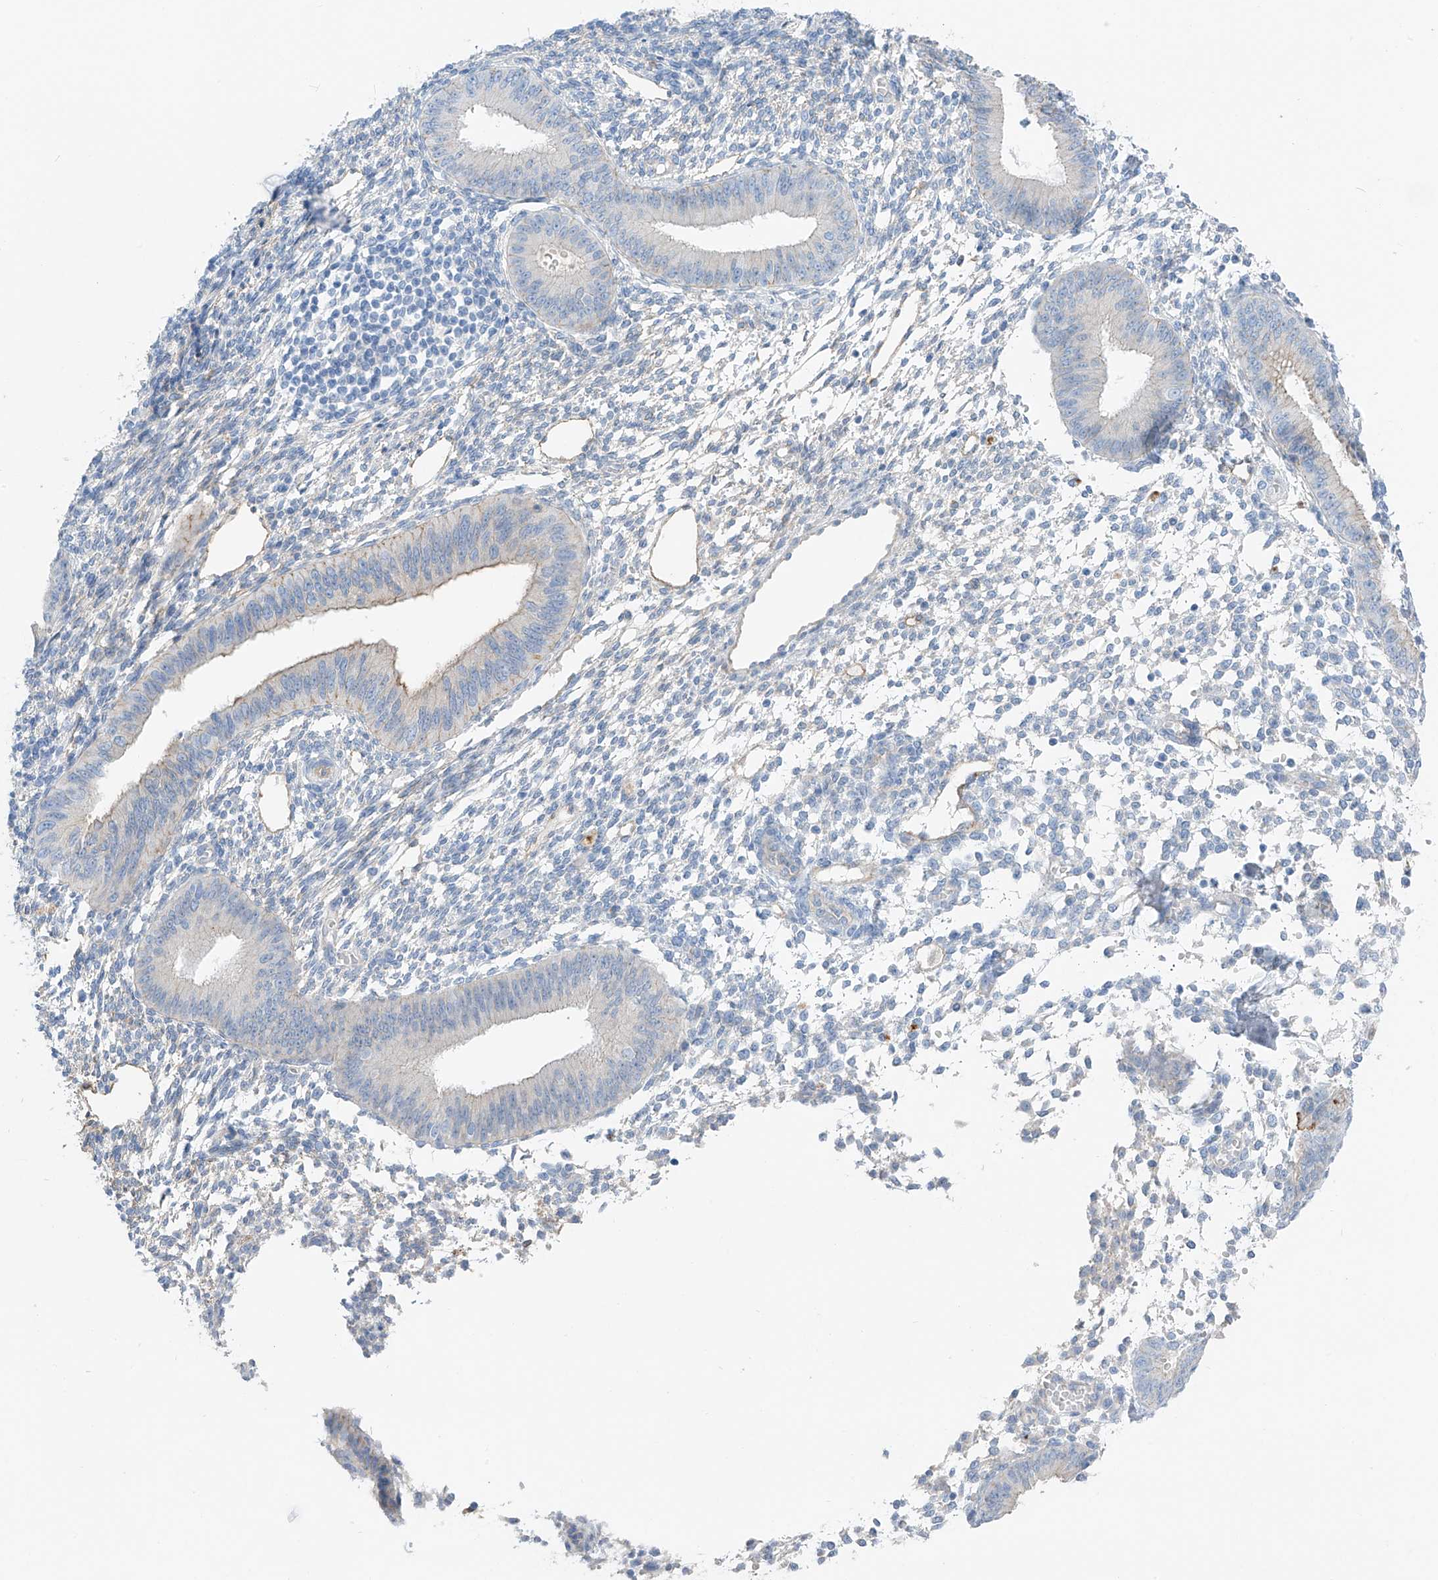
{"staining": {"intensity": "negative", "quantity": "none", "location": "none"}, "tissue": "endometrium", "cell_type": "Cells in endometrial stroma", "image_type": "normal", "snomed": [{"axis": "morphology", "description": "Normal tissue, NOS"}, {"axis": "topography", "description": "Uterus"}, {"axis": "topography", "description": "Endometrium"}], "caption": "Immunohistochemistry (IHC) image of unremarkable endometrium stained for a protein (brown), which displays no expression in cells in endometrial stroma. The staining was performed using DAB to visualize the protein expression in brown, while the nuclei were stained in blue with hematoxylin (Magnification: 20x).", "gene": "ITGA9", "patient": {"sex": "female", "age": 48}}